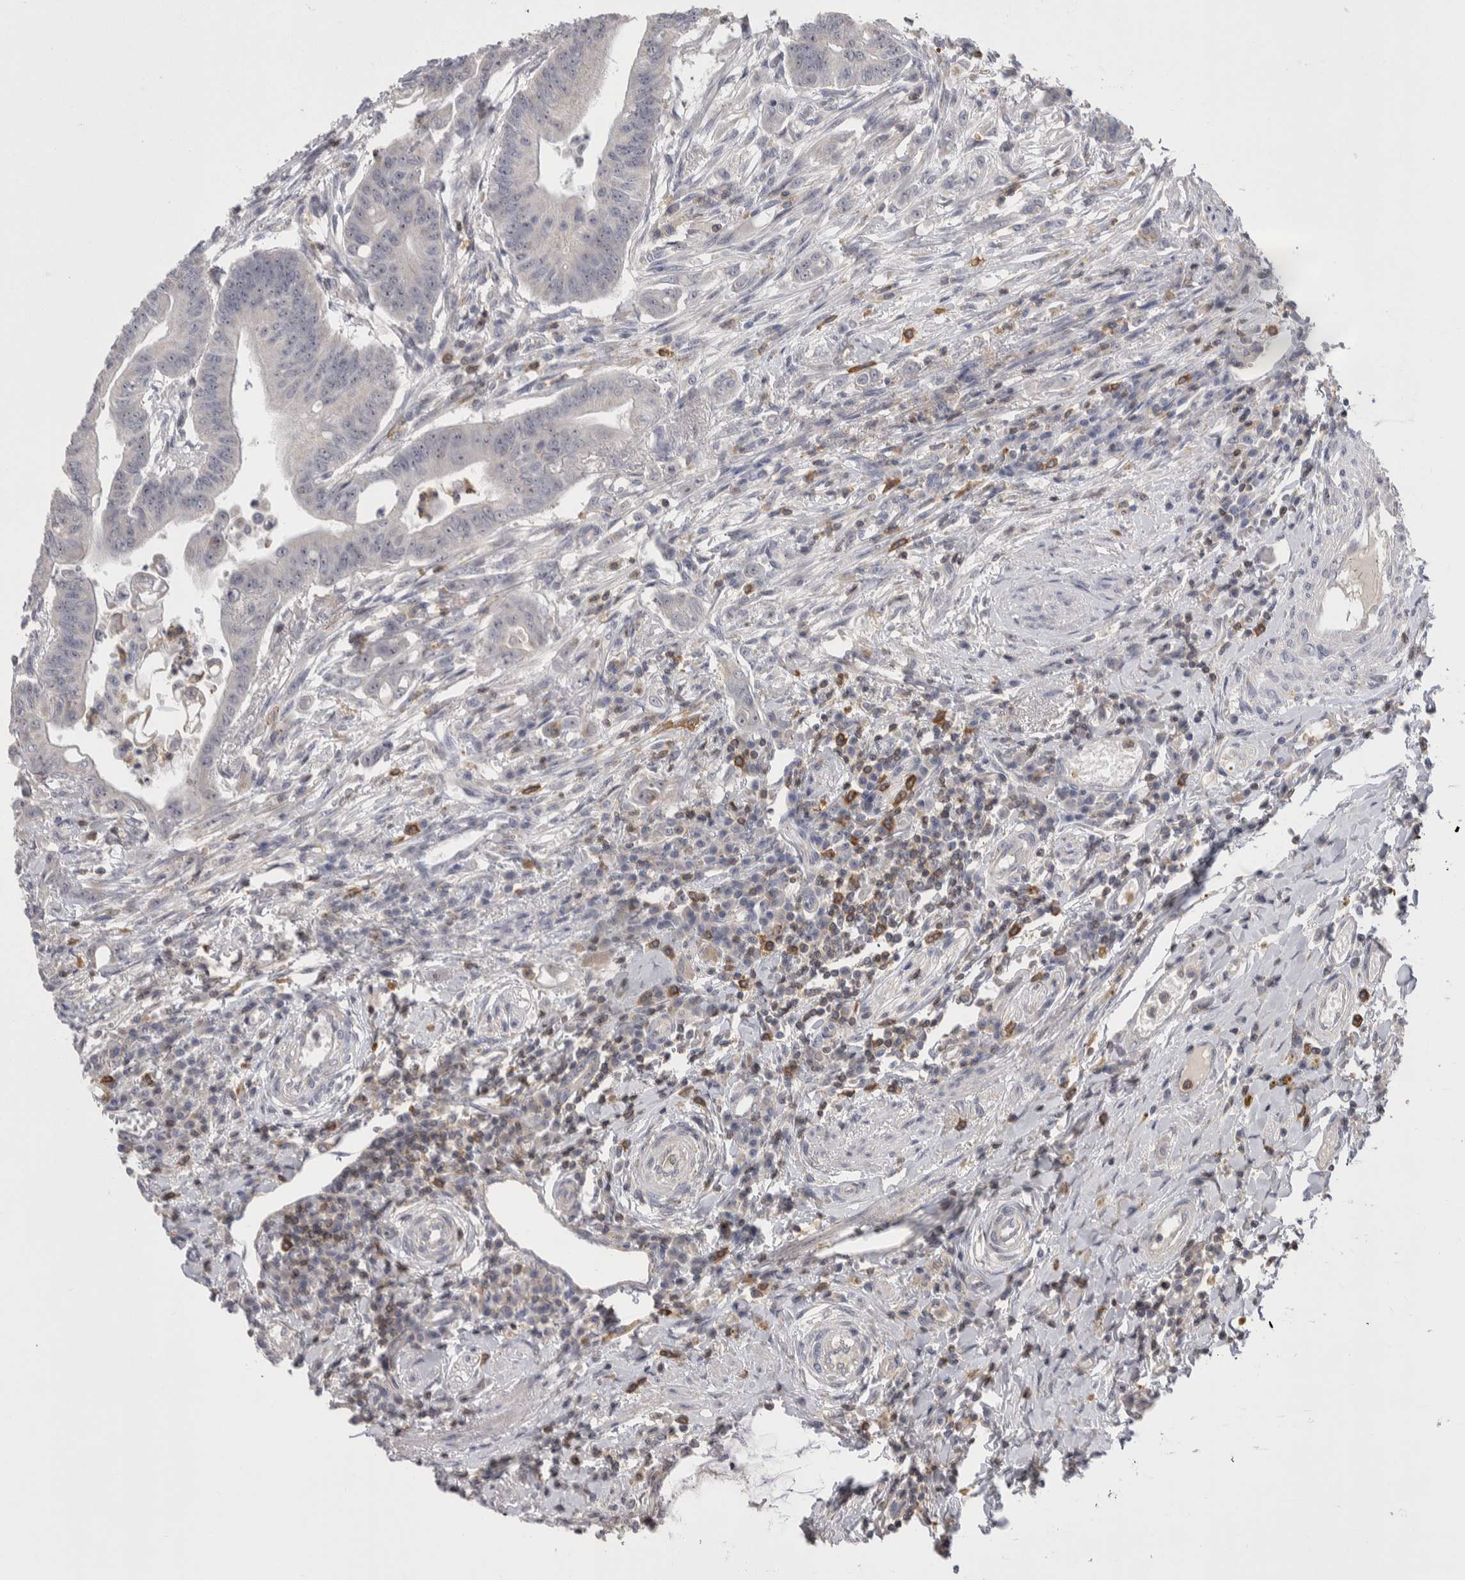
{"staining": {"intensity": "negative", "quantity": "none", "location": "none"}, "tissue": "colorectal cancer", "cell_type": "Tumor cells", "image_type": "cancer", "snomed": [{"axis": "morphology", "description": "Adenoma, NOS"}, {"axis": "morphology", "description": "Adenocarcinoma, NOS"}, {"axis": "topography", "description": "Colon"}], "caption": "Immunohistochemistry (IHC) micrograph of colorectal cancer (adenocarcinoma) stained for a protein (brown), which reveals no staining in tumor cells. Nuclei are stained in blue.", "gene": "CEP295NL", "patient": {"sex": "male", "age": 79}}